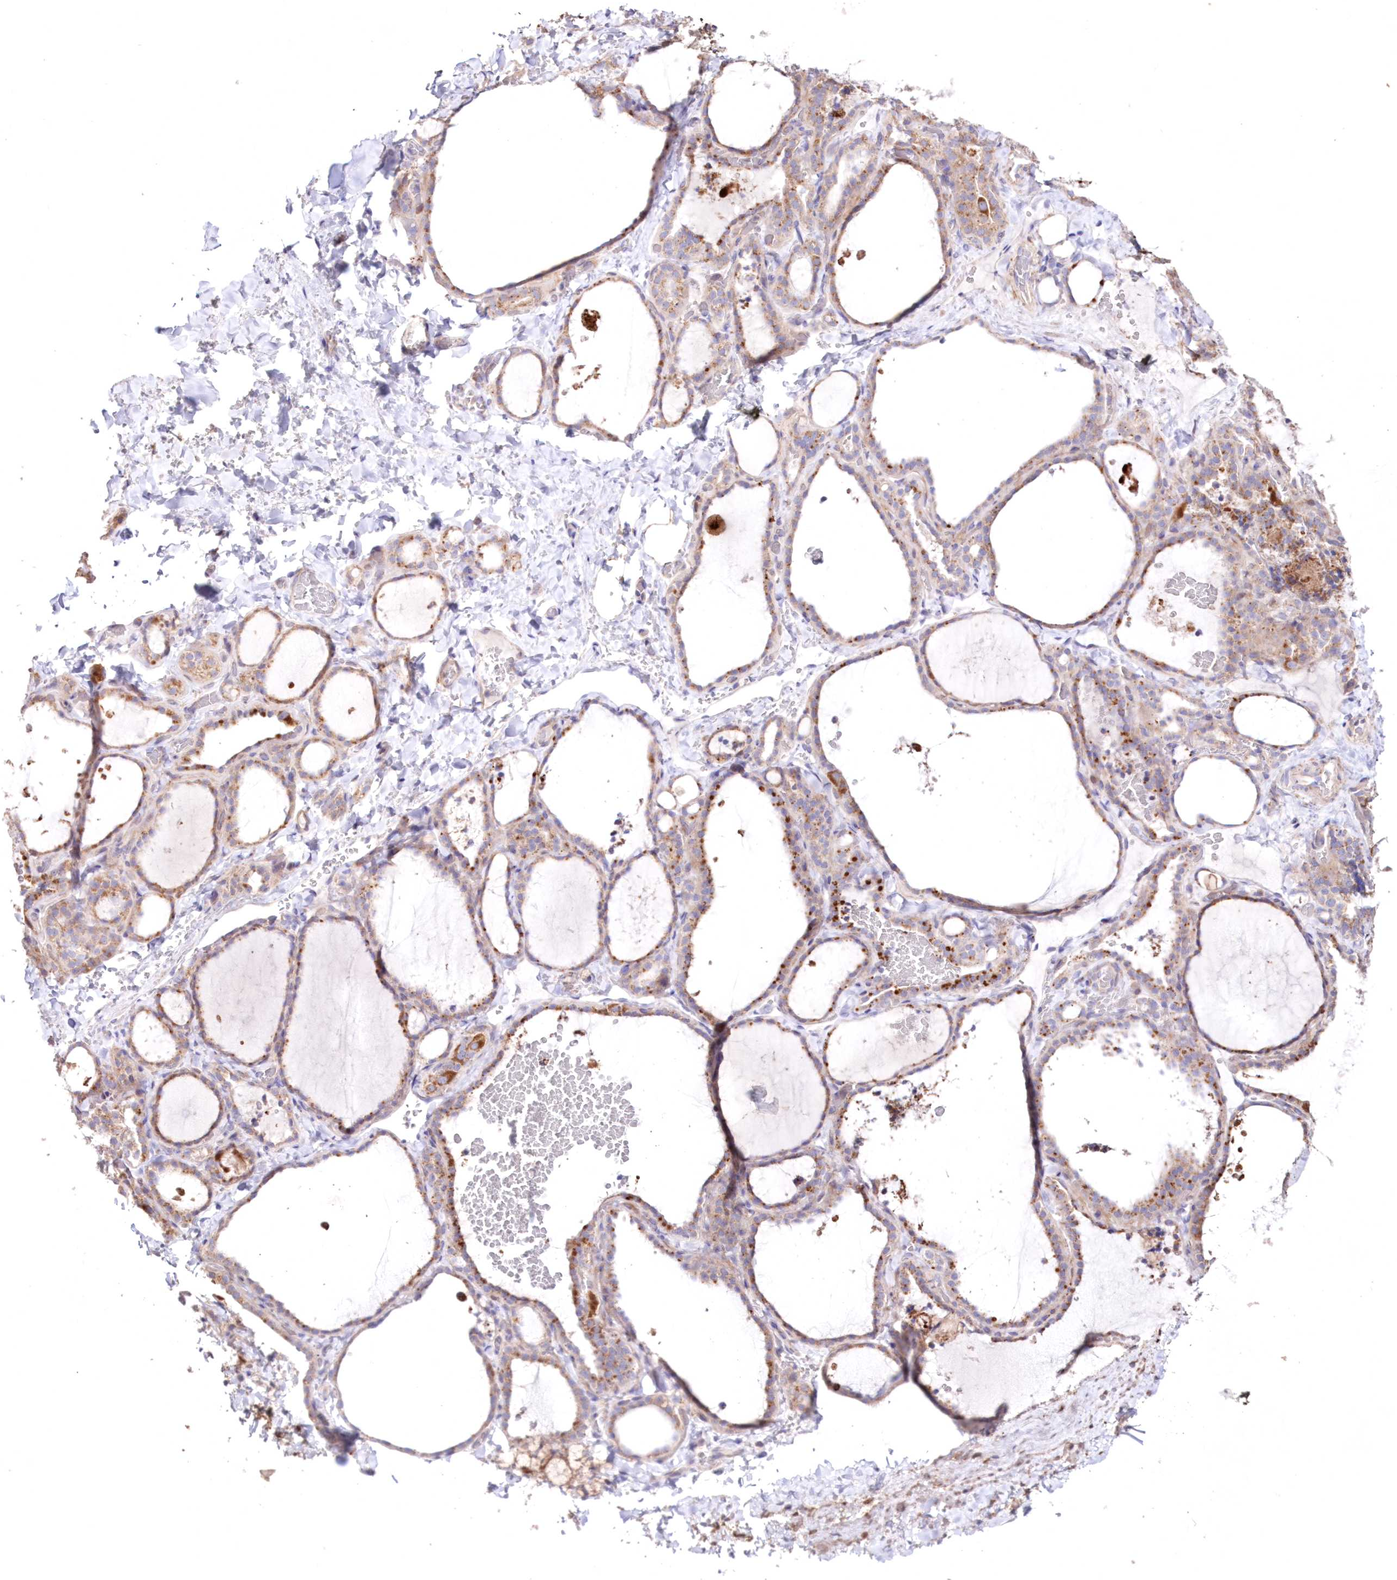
{"staining": {"intensity": "moderate", "quantity": "25%-75%", "location": "cytoplasmic/membranous"}, "tissue": "thyroid gland", "cell_type": "Glandular cells", "image_type": "normal", "snomed": [{"axis": "morphology", "description": "Normal tissue, NOS"}, {"axis": "topography", "description": "Thyroid gland"}], "caption": "An image of human thyroid gland stained for a protein reveals moderate cytoplasmic/membranous brown staining in glandular cells. (Stains: DAB in brown, nuclei in blue, Microscopy: brightfield microscopy at high magnification).", "gene": "HADHB", "patient": {"sex": "female", "age": 22}}